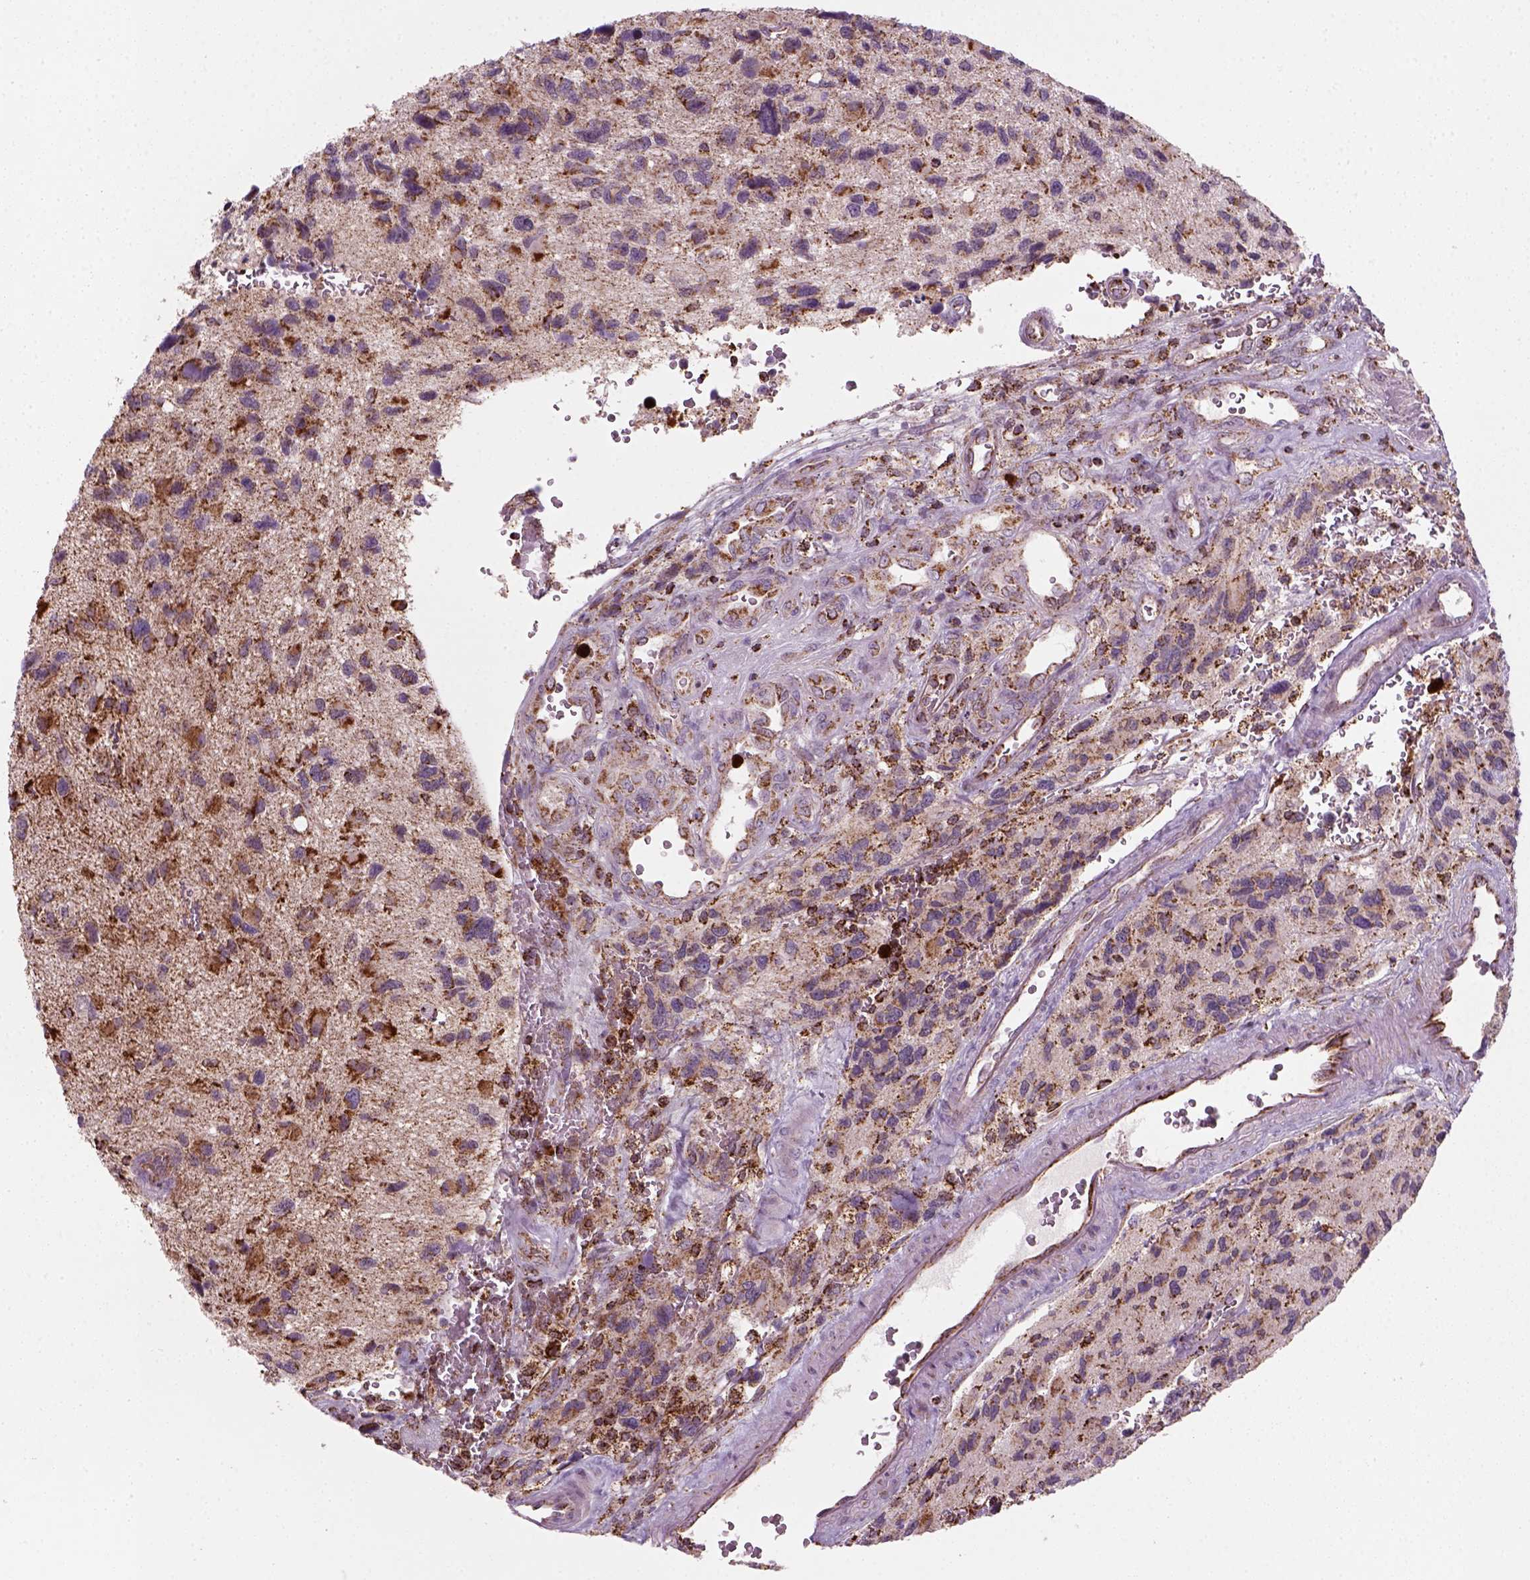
{"staining": {"intensity": "moderate", "quantity": ">75%", "location": "cytoplasmic/membranous"}, "tissue": "glioma", "cell_type": "Tumor cells", "image_type": "cancer", "snomed": [{"axis": "morphology", "description": "Glioma, malignant, NOS"}, {"axis": "morphology", "description": "Glioma, malignant, High grade"}, {"axis": "topography", "description": "Brain"}], "caption": "Glioma stained for a protein (brown) exhibits moderate cytoplasmic/membranous positive expression in approximately >75% of tumor cells.", "gene": "NUDT16L1", "patient": {"sex": "female", "age": 71}}